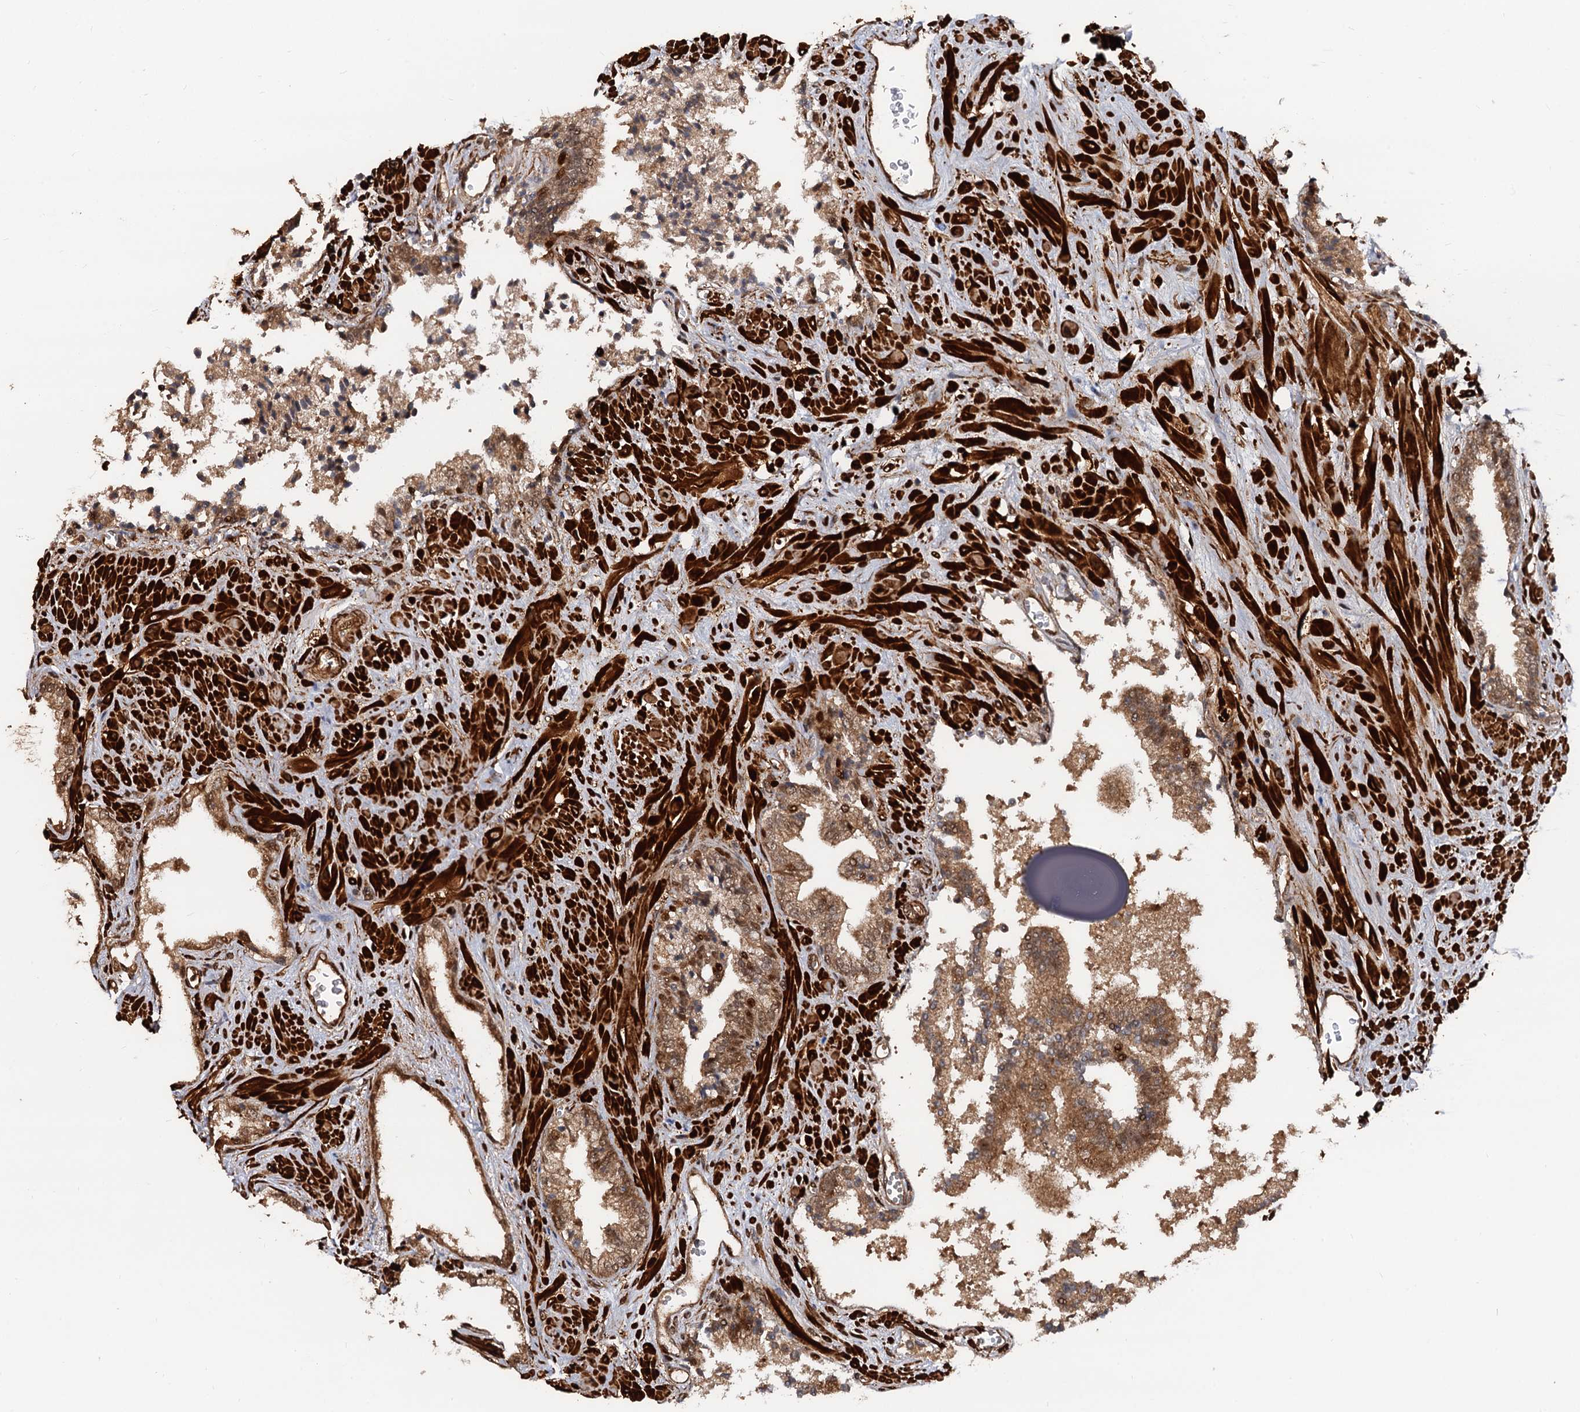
{"staining": {"intensity": "moderate", "quantity": ">75%", "location": "cytoplasmic/membranous,nuclear"}, "tissue": "prostate cancer", "cell_type": "Tumor cells", "image_type": "cancer", "snomed": [{"axis": "morphology", "description": "Adenocarcinoma, High grade"}, {"axis": "topography", "description": "Prostate"}], "caption": "Prostate cancer stained with DAB immunohistochemistry shows medium levels of moderate cytoplasmic/membranous and nuclear staining in about >75% of tumor cells.", "gene": "SNRNP25", "patient": {"sex": "male", "age": 71}}